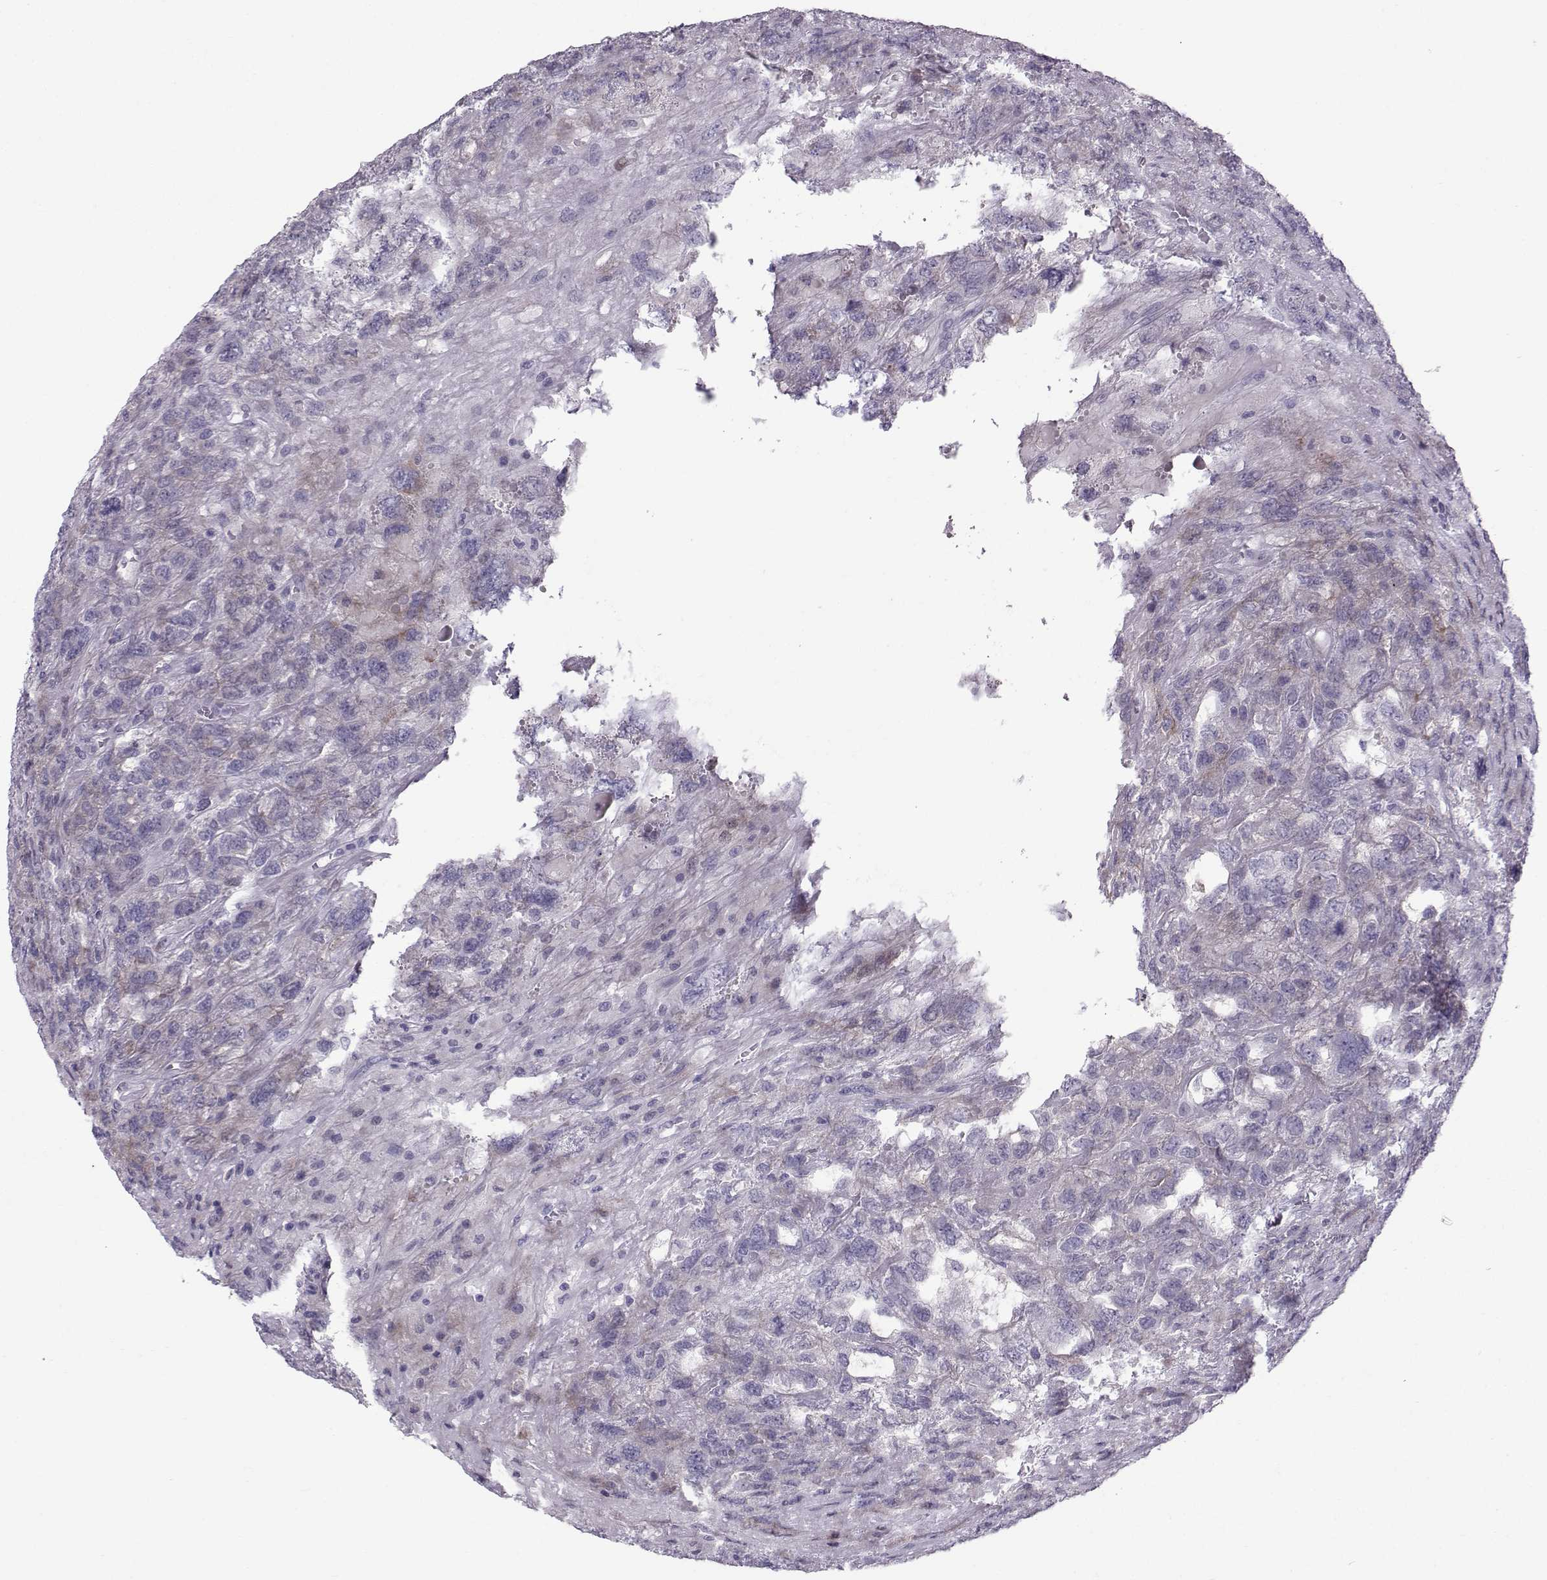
{"staining": {"intensity": "negative", "quantity": "none", "location": "none"}, "tissue": "testis cancer", "cell_type": "Tumor cells", "image_type": "cancer", "snomed": [{"axis": "morphology", "description": "Seminoma, NOS"}, {"axis": "topography", "description": "Testis"}], "caption": "Tumor cells are negative for brown protein staining in seminoma (testis).", "gene": "DMRT3", "patient": {"sex": "male", "age": 52}}